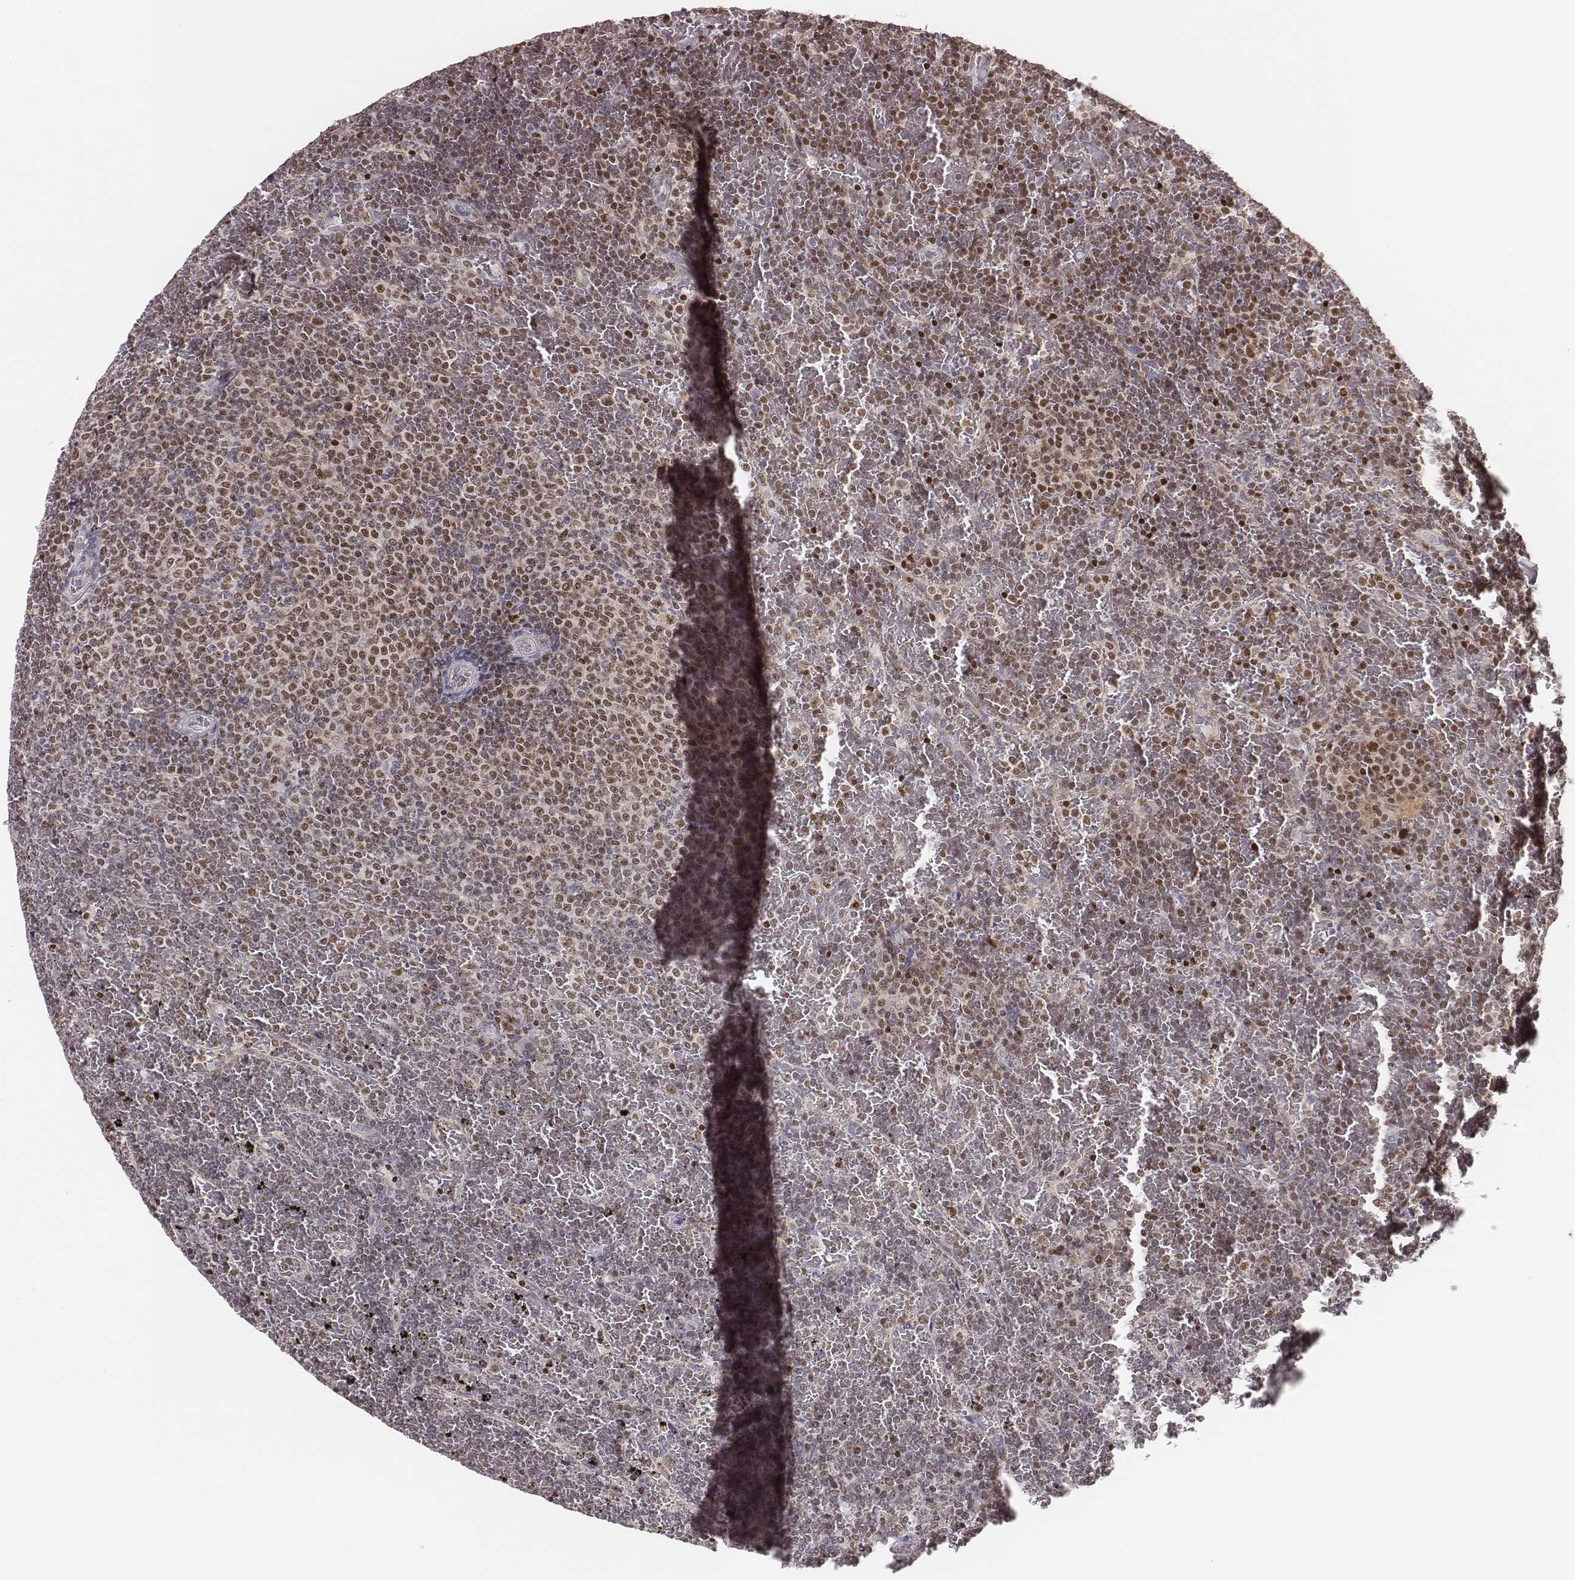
{"staining": {"intensity": "moderate", "quantity": ">75%", "location": "nuclear"}, "tissue": "lymphoma", "cell_type": "Tumor cells", "image_type": "cancer", "snomed": [{"axis": "morphology", "description": "Malignant lymphoma, non-Hodgkin's type, Low grade"}, {"axis": "topography", "description": "Spleen"}], "caption": "Lymphoma was stained to show a protein in brown. There is medium levels of moderate nuclear staining in about >75% of tumor cells. (Stains: DAB (3,3'-diaminobenzidine) in brown, nuclei in blue, Microscopy: brightfield microscopy at high magnification).", "gene": "WDR59", "patient": {"sex": "female", "age": 77}}